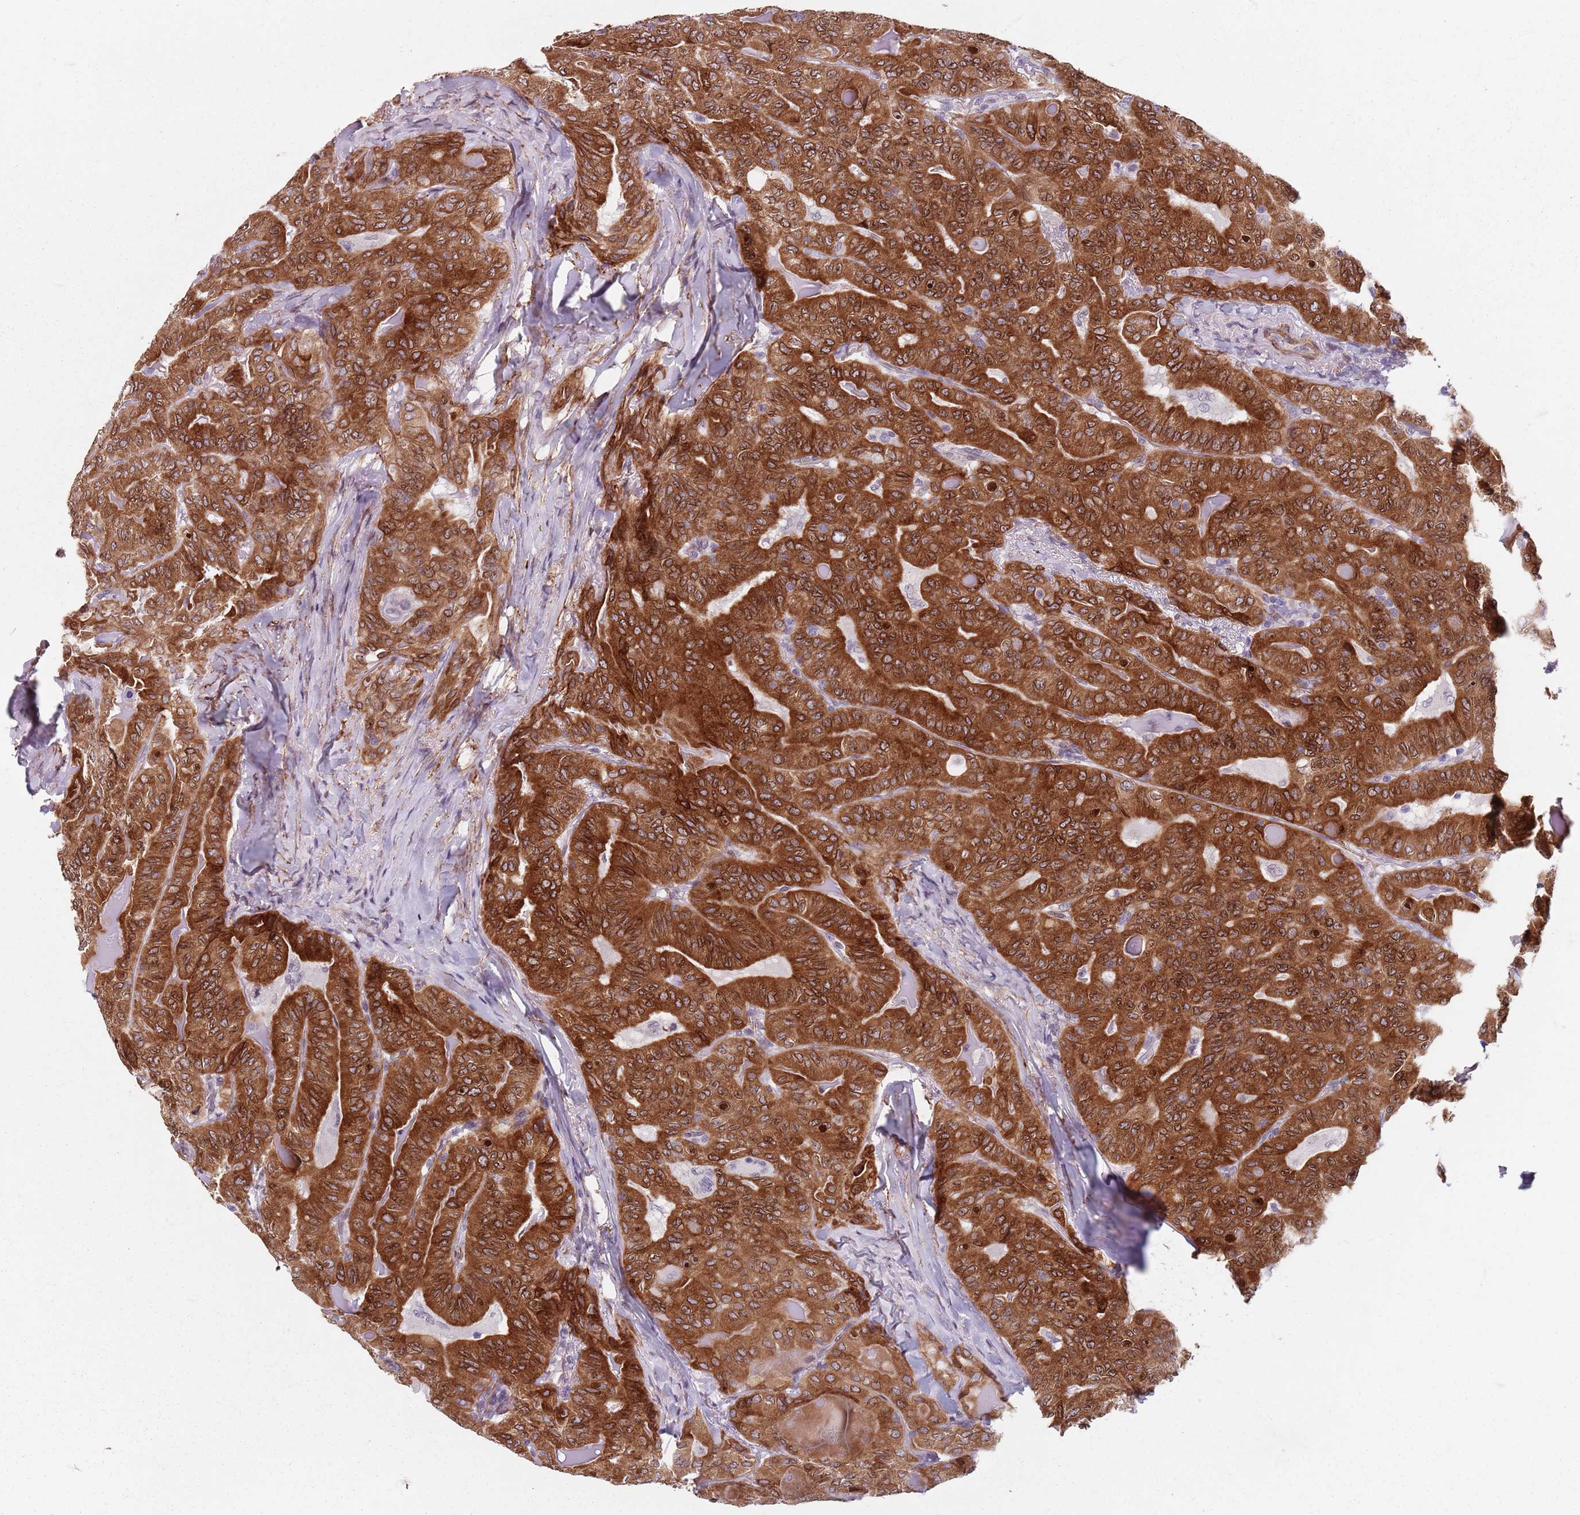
{"staining": {"intensity": "strong", "quantity": ">75%", "location": "cytoplasmic/membranous"}, "tissue": "thyroid cancer", "cell_type": "Tumor cells", "image_type": "cancer", "snomed": [{"axis": "morphology", "description": "Papillary adenocarcinoma, NOS"}, {"axis": "topography", "description": "Thyroid gland"}], "caption": "Immunohistochemical staining of human thyroid cancer shows high levels of strong cytoplasmic/membranous protein positivity in about >75% of tumor cells. (DAB IHC with brightfield microscopy, high magnification).", "gene": "TMC4", "patient": {"sex": "female", "age": 68}}